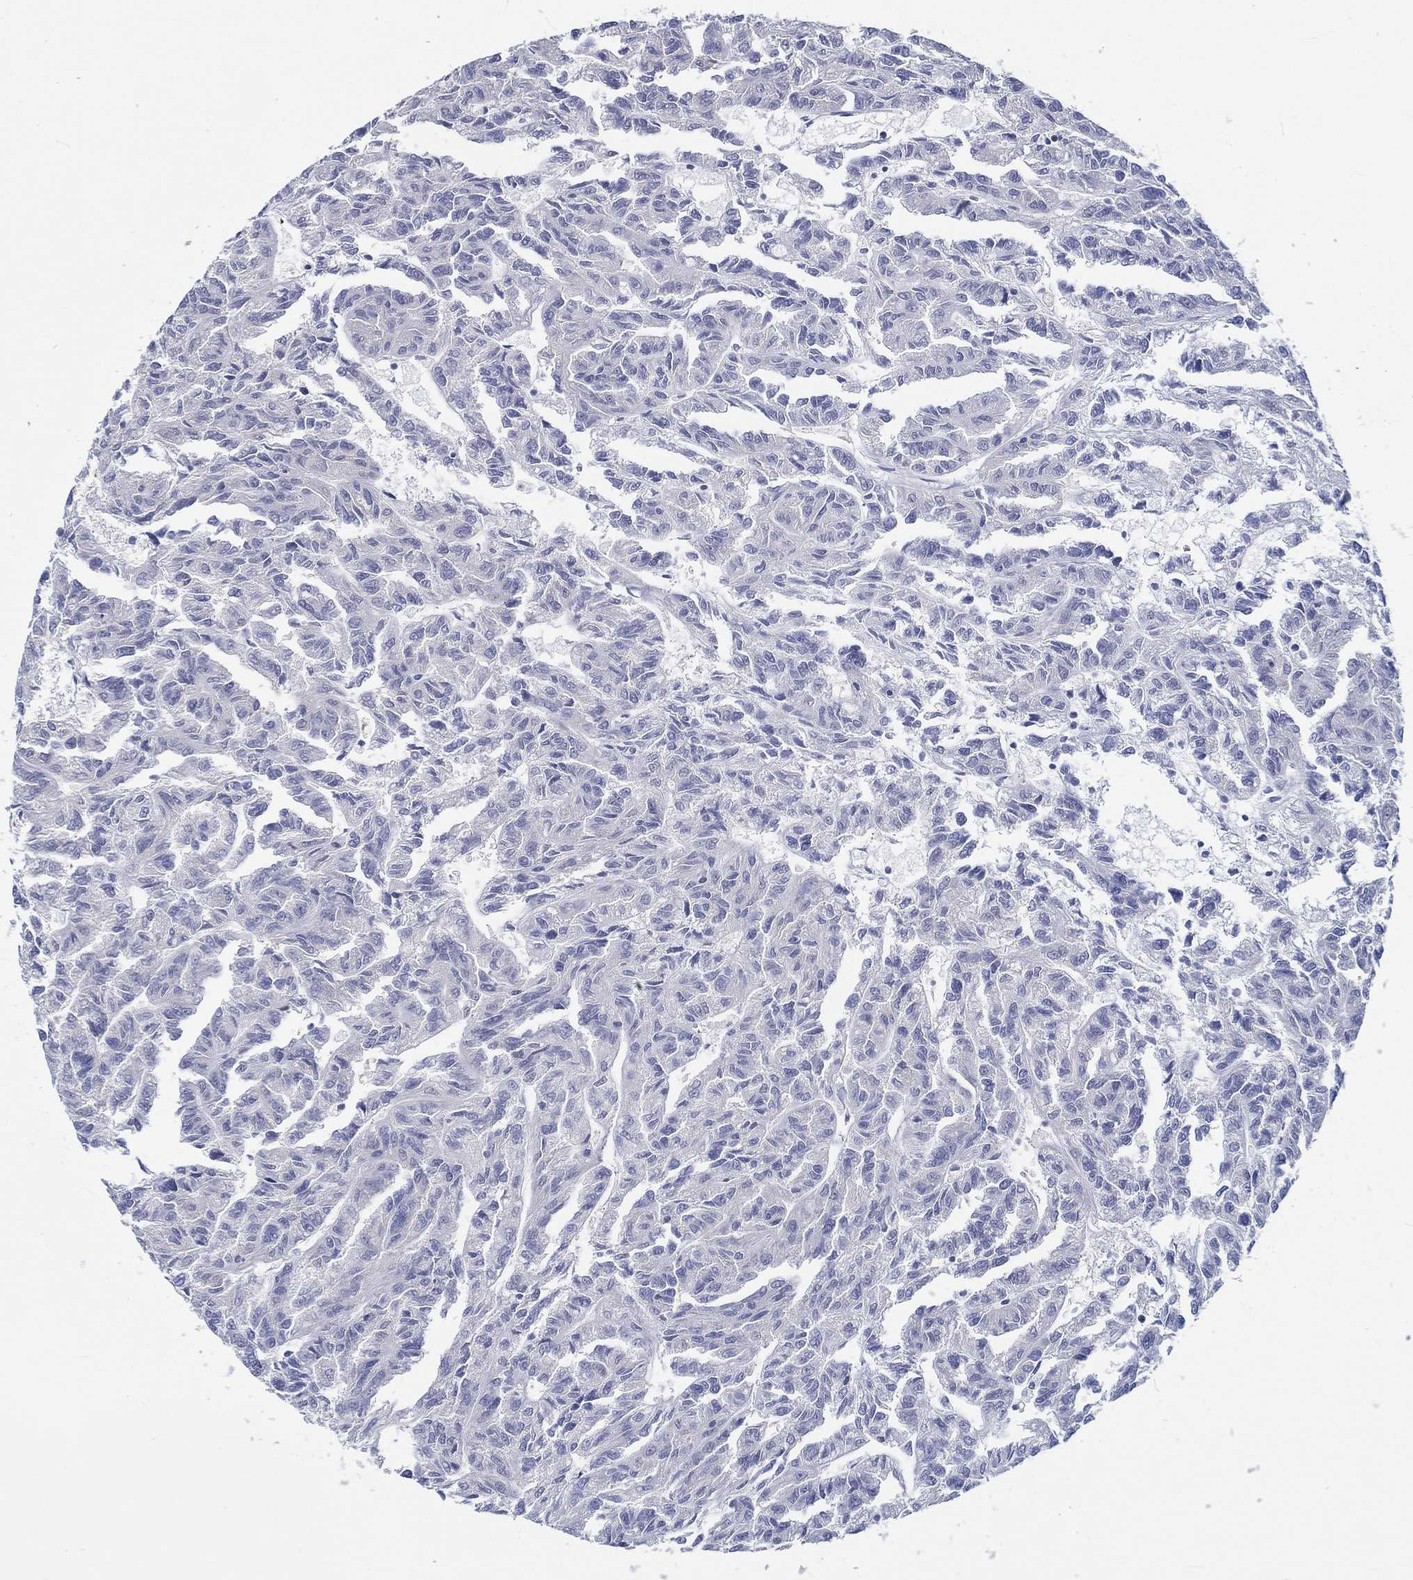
{"staining": {"intensity": "negative", "quantity": "none", "location": "none"}, "tissue": "renal cancer", "cell_type": "Tumor cells", "image_type": "cancer", "snomed": [{"axis": "morphology", "description": "Adenocarcinoma, NOS"}, {"axis": "topography", "description": "Kidney"}], "caption": "Human renal cancer (adenocarcinoma) stained for a protein using immunohistochemistry (IHC) demonstrates no expression in tumor cells.", "gene": "H1-1", "patient": {"sex": "male", "age": 79}}